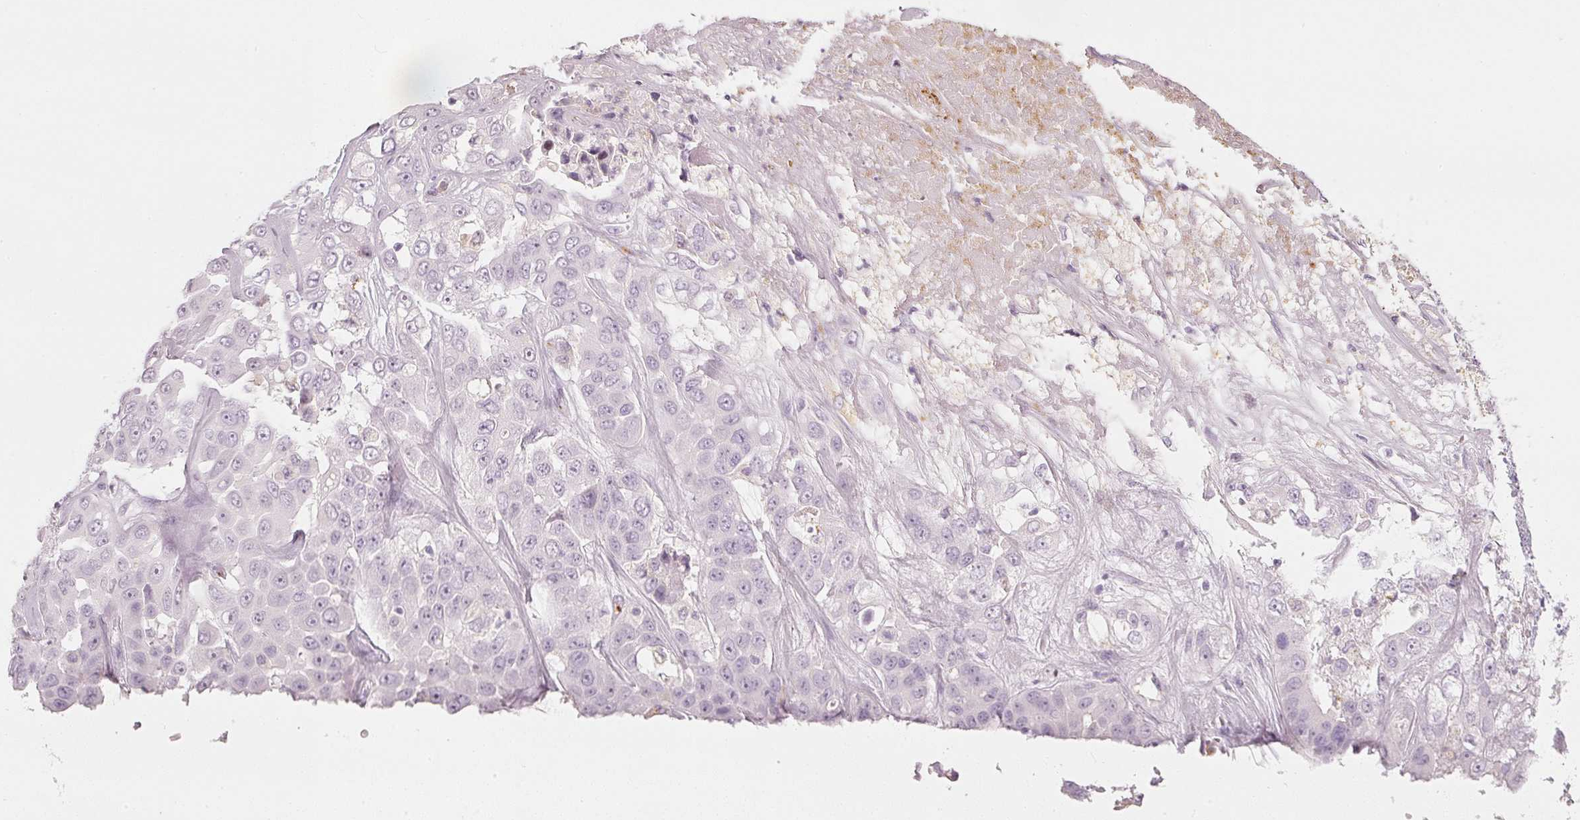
{"staining": {"intensity": "negative", "quantity": "none", "location": "none"}, "tissue": "liver cancer", "cell_type": "Tumor cells", "image_type": "cancer", "snomed": [{"axis": "morphology", "description": "Cholangiocarcinoma"}, {"axis": "topography", "description": "Liver"}], "caption": "A histopathology image of human liver cancer (cholangiocarcinoma) is negative for staining in tumor cells. Brightfield microscopy of immunohistochemistry (IHC) stained with DAB (brown) and hematoxylin (blue), captured at high magnification.", "gene": "LECT2", "patient": {"sex": "female", "age": 52}}